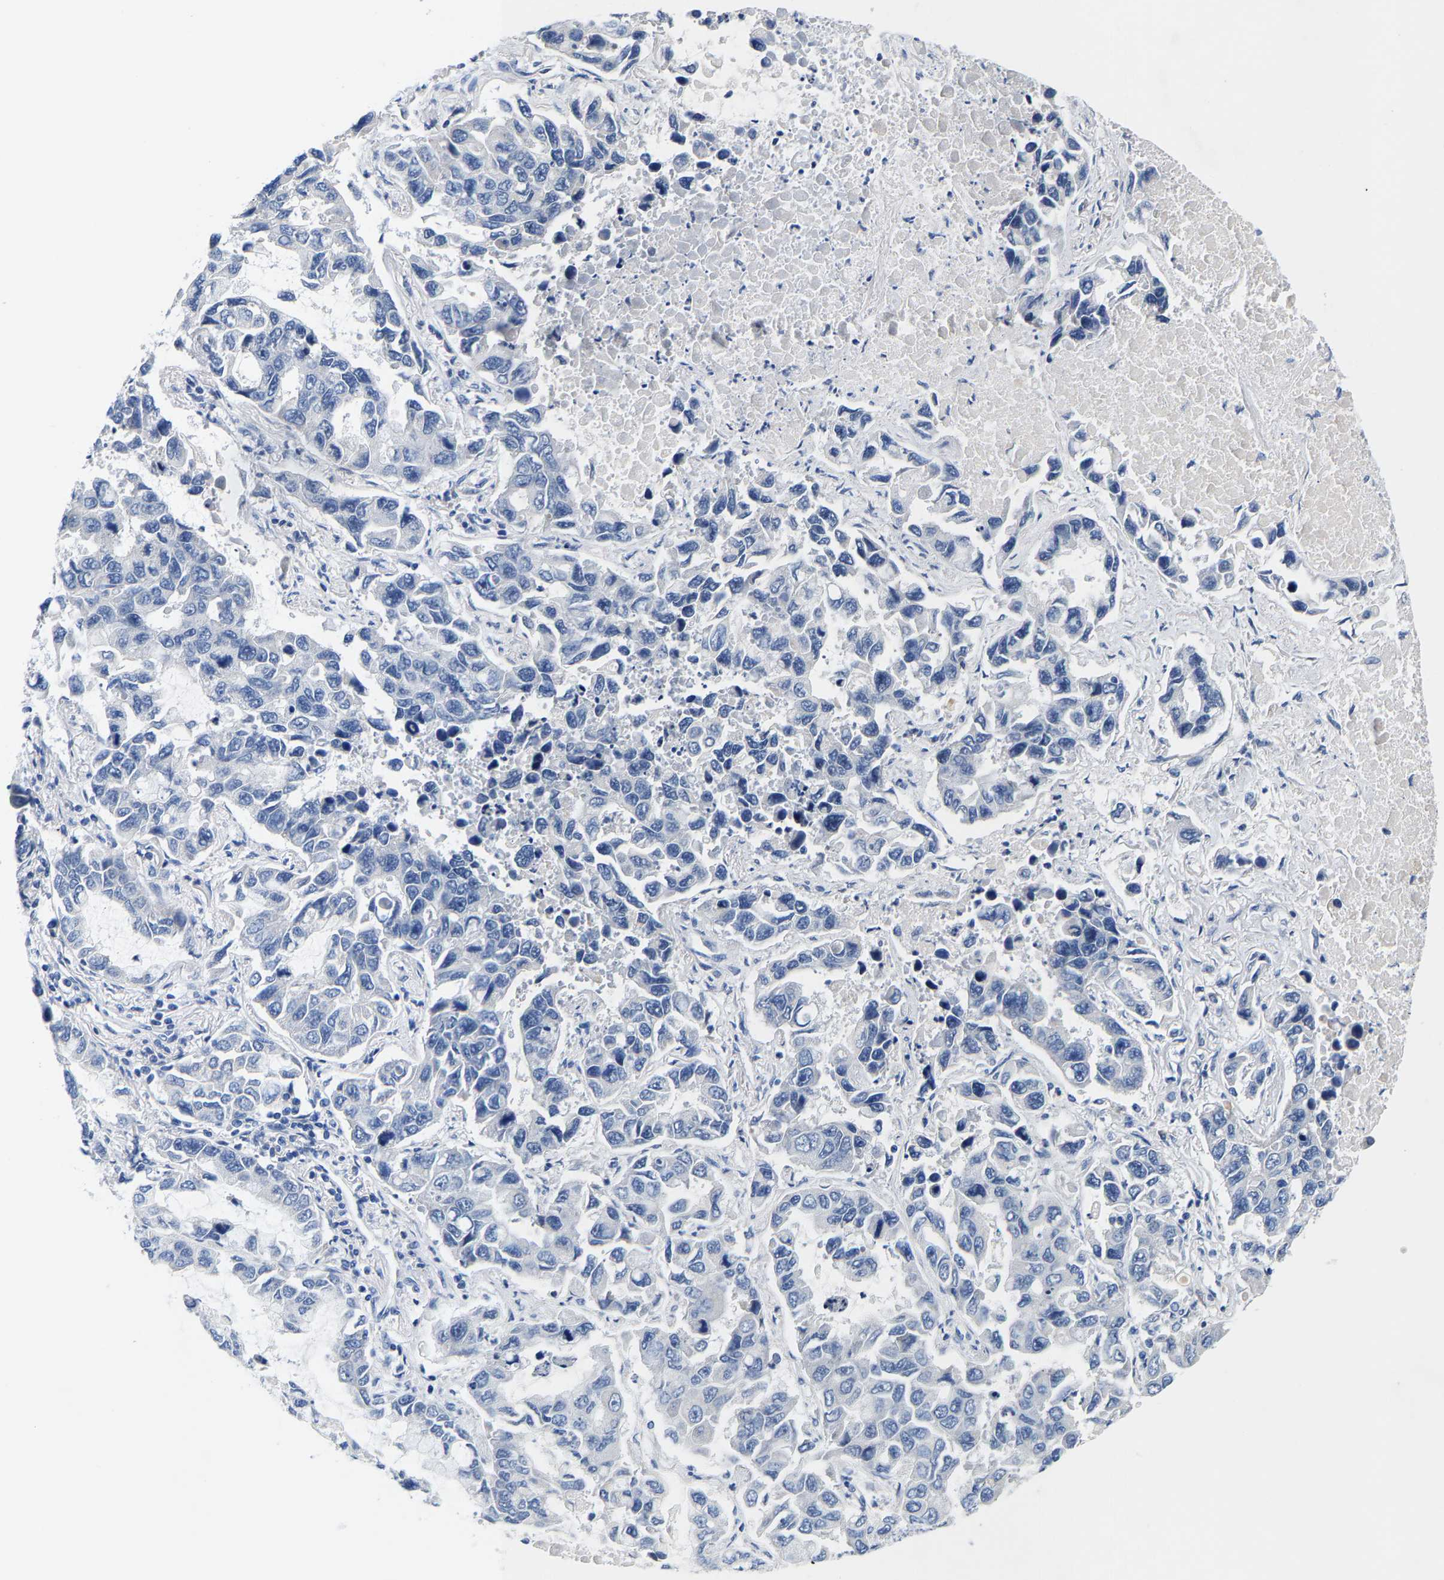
{"staining": {"intensity": "negative", "quantity": "none", "location": "none"}, "tissue": "lung cancer", "cell_type": "Tumor cells", "image_type": "cancer", "snomed": [{"axis": "morphology", "description": "Adenocarcinoma, NOS"}, {"axis": "topography", "description": "Lung"}], "caption": "This is an immunohistochemistry image of human lung adenocarcinoma. There is no positivity in tumor cells.", "gene": "KLHL1", "patient": {"sex": "male", "age": 64}}